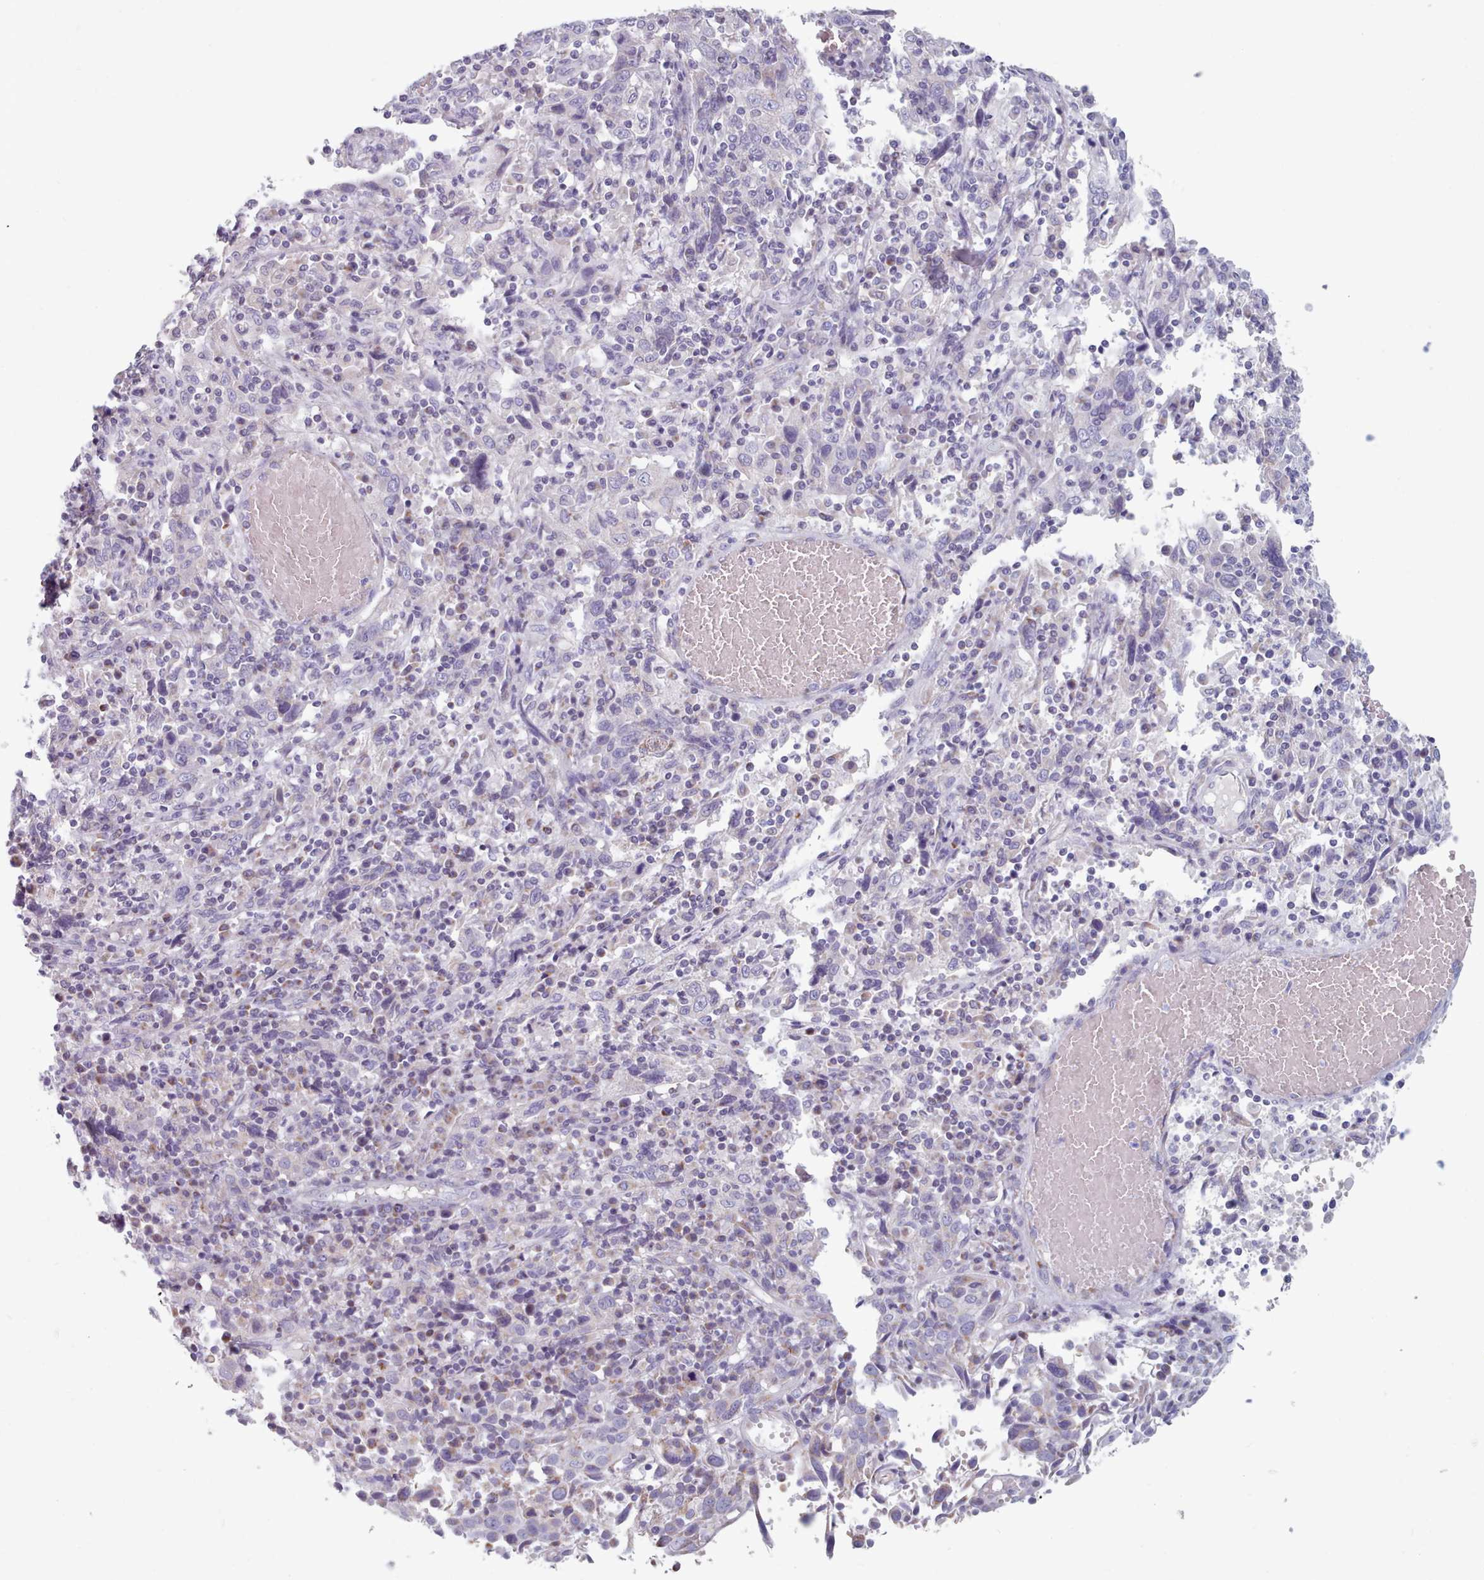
{"staining": {"intensity": "negative", "quantity": "none", "location": "none"}, "tissue": "cervical cancer", "cell_type": "Tumor cells", "image_type": "cancer", "snomed": [{"axis": "morphology", "description": "Squamous cell carcinoma, NOS"}, {"axis": "topography", "description": "Cervix"}], "caption": "The immunohistochemistry image has no significant staining in tumor cells of cervical cancer tissue.", "gene": "HAO1", "patient": {"sex": "female", "age": 46}}